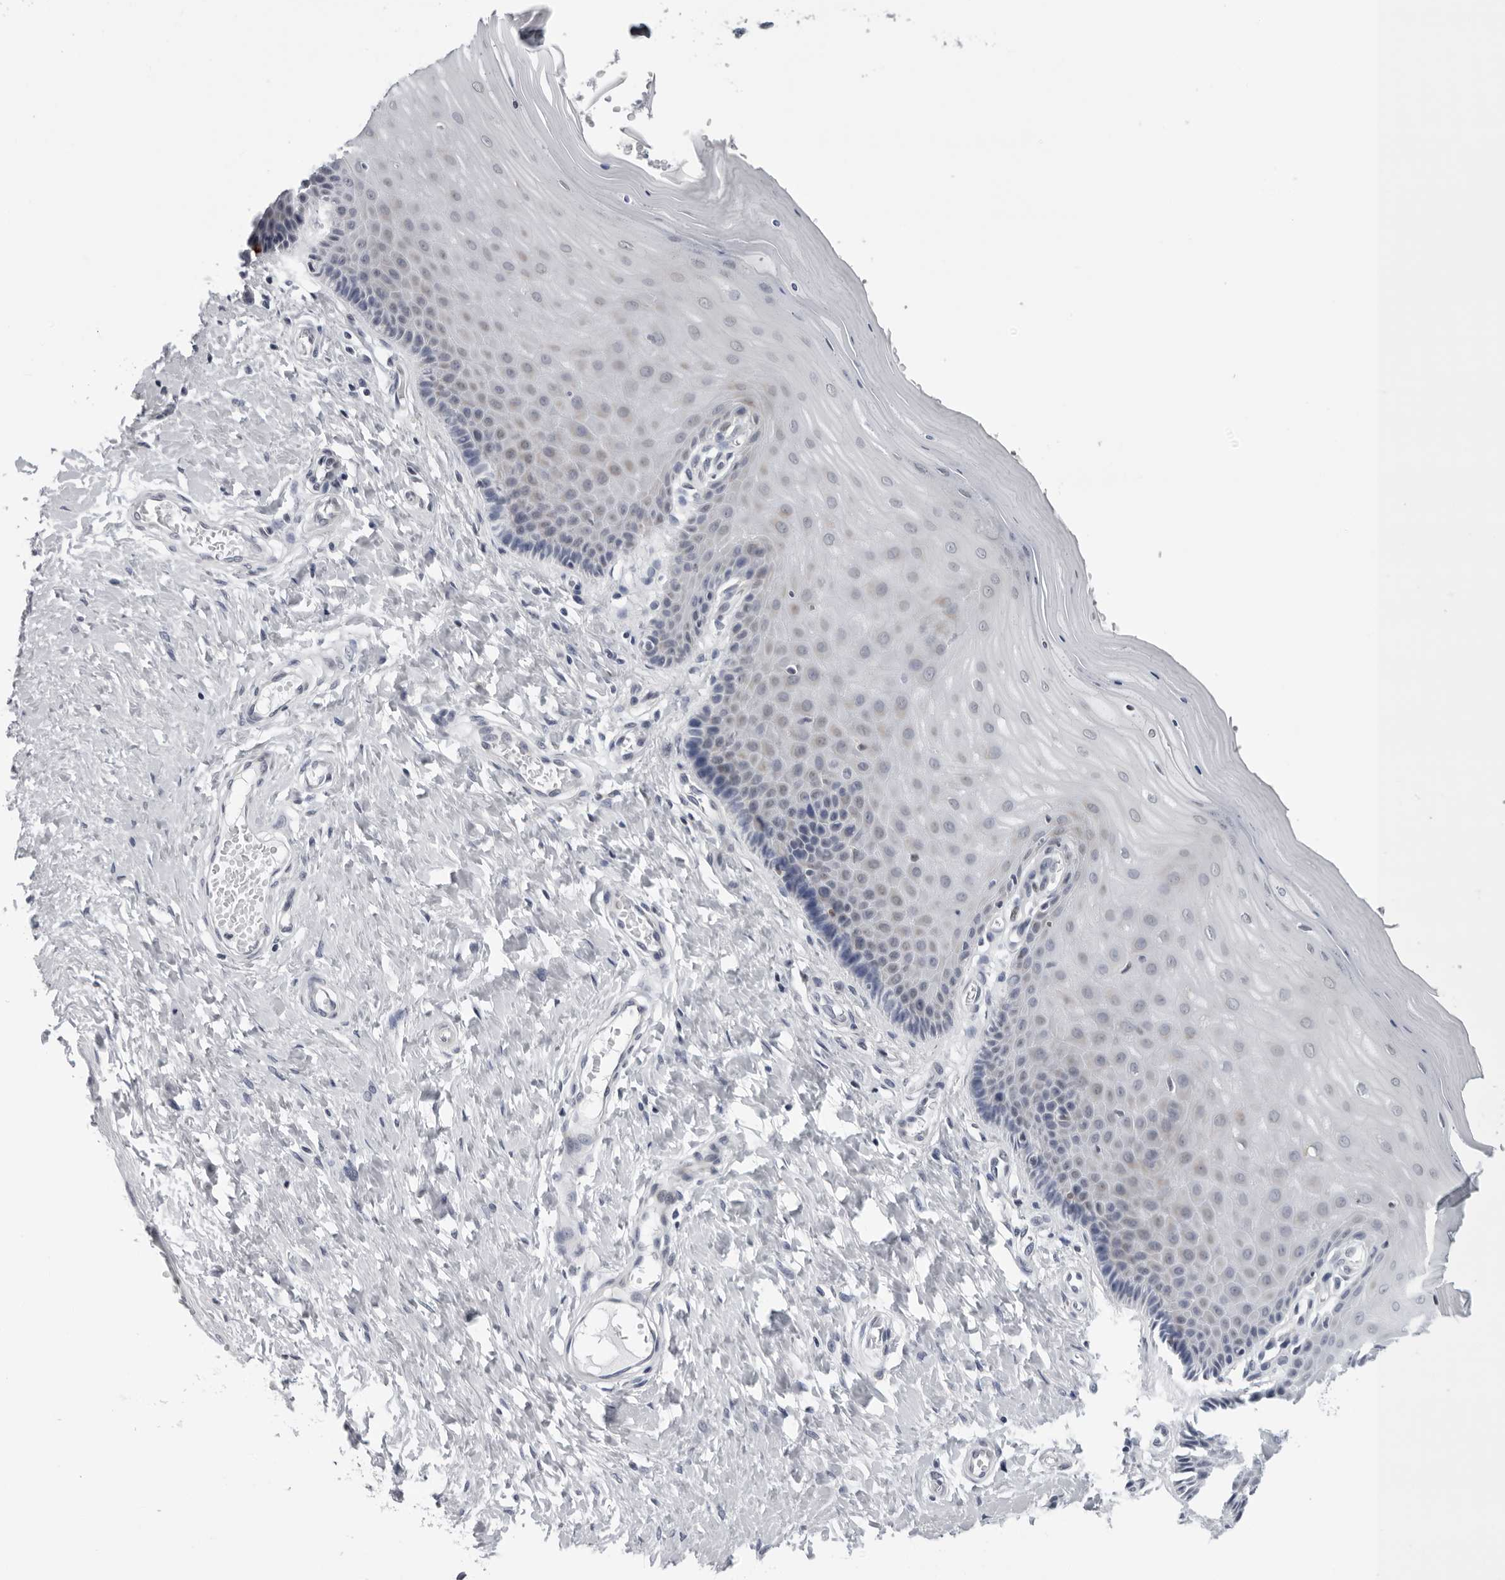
{"staining": {"intensity": "negative", "quantity": "none", "location": "none"}, "tissue": "cervix", "cell_type": "Glandular cells", "image_type": "normal", "snomed": [{"axis": "morphology", "description": "Normal tissue, NOS"}, {"axis": "topography", "description": "Cervix"}], "caption": "Protein analysis of normal cervix reveals no significant staining in glandular cells.", "gene": "CPT2", "patient": {"sex": "female", "age": 55}}